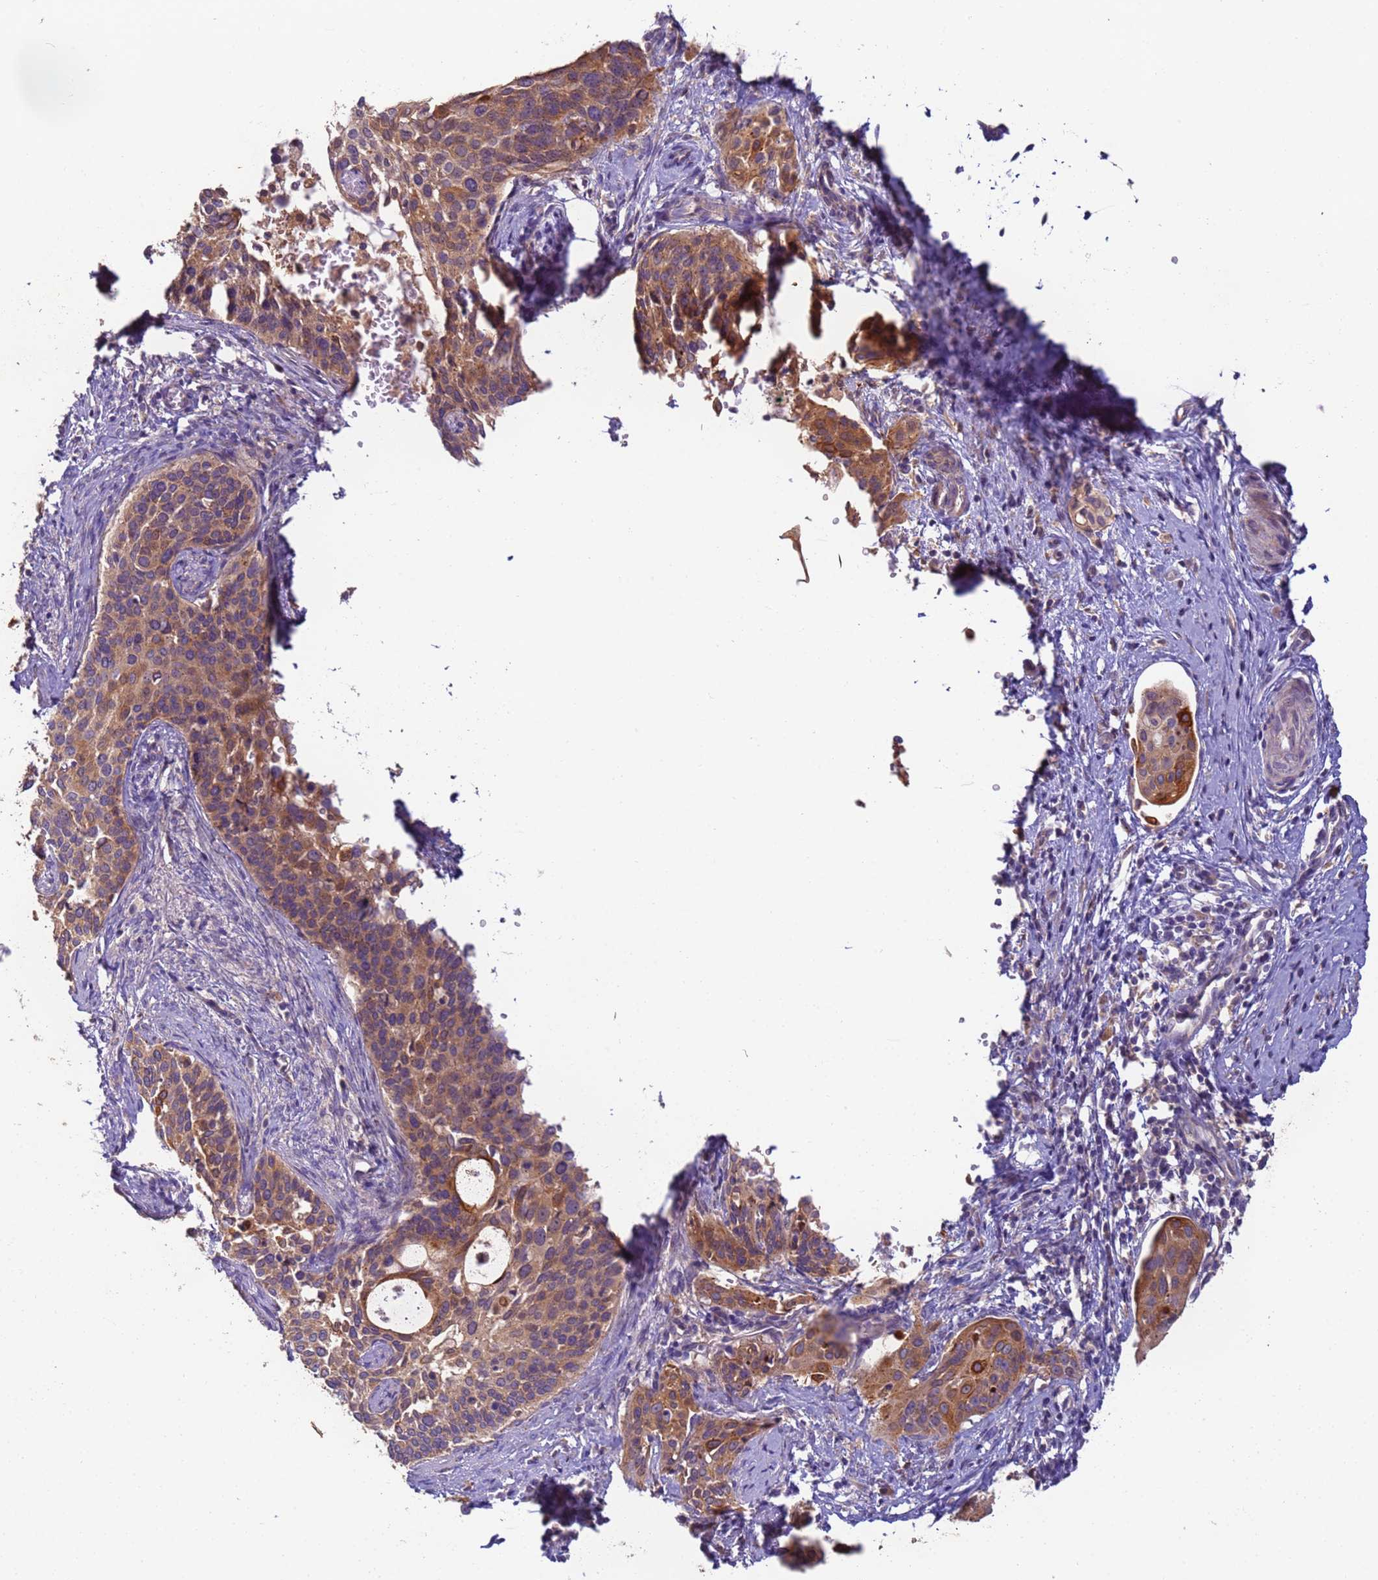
{"staining": {"intensity": "moderate", "quantity": ">75%", "location": "cytoplasmic/membranous"}, "tissue": "cervical cancer", "cell_type": "Tumor cells", "image_type": "cancer", "snomed": [{"axis": "morphology", "description": "Squamous cell carcinoma, NOS"}, {"axis": "topography", "description": "Cervix"}], "caption": "High-magnification brightfield microscopy of cervical cancer (squamous cell carcinoma) stained with DAB (3,3'-diaminobenzidine) (brown) and counterstained with hematoxylin (blue). tumor cells exhibit moderate cytoplasmic/membranous staining is present in about>75% of cells.", "gene": "TIGAR", "patient": {"sex": "female", "age": 44}}